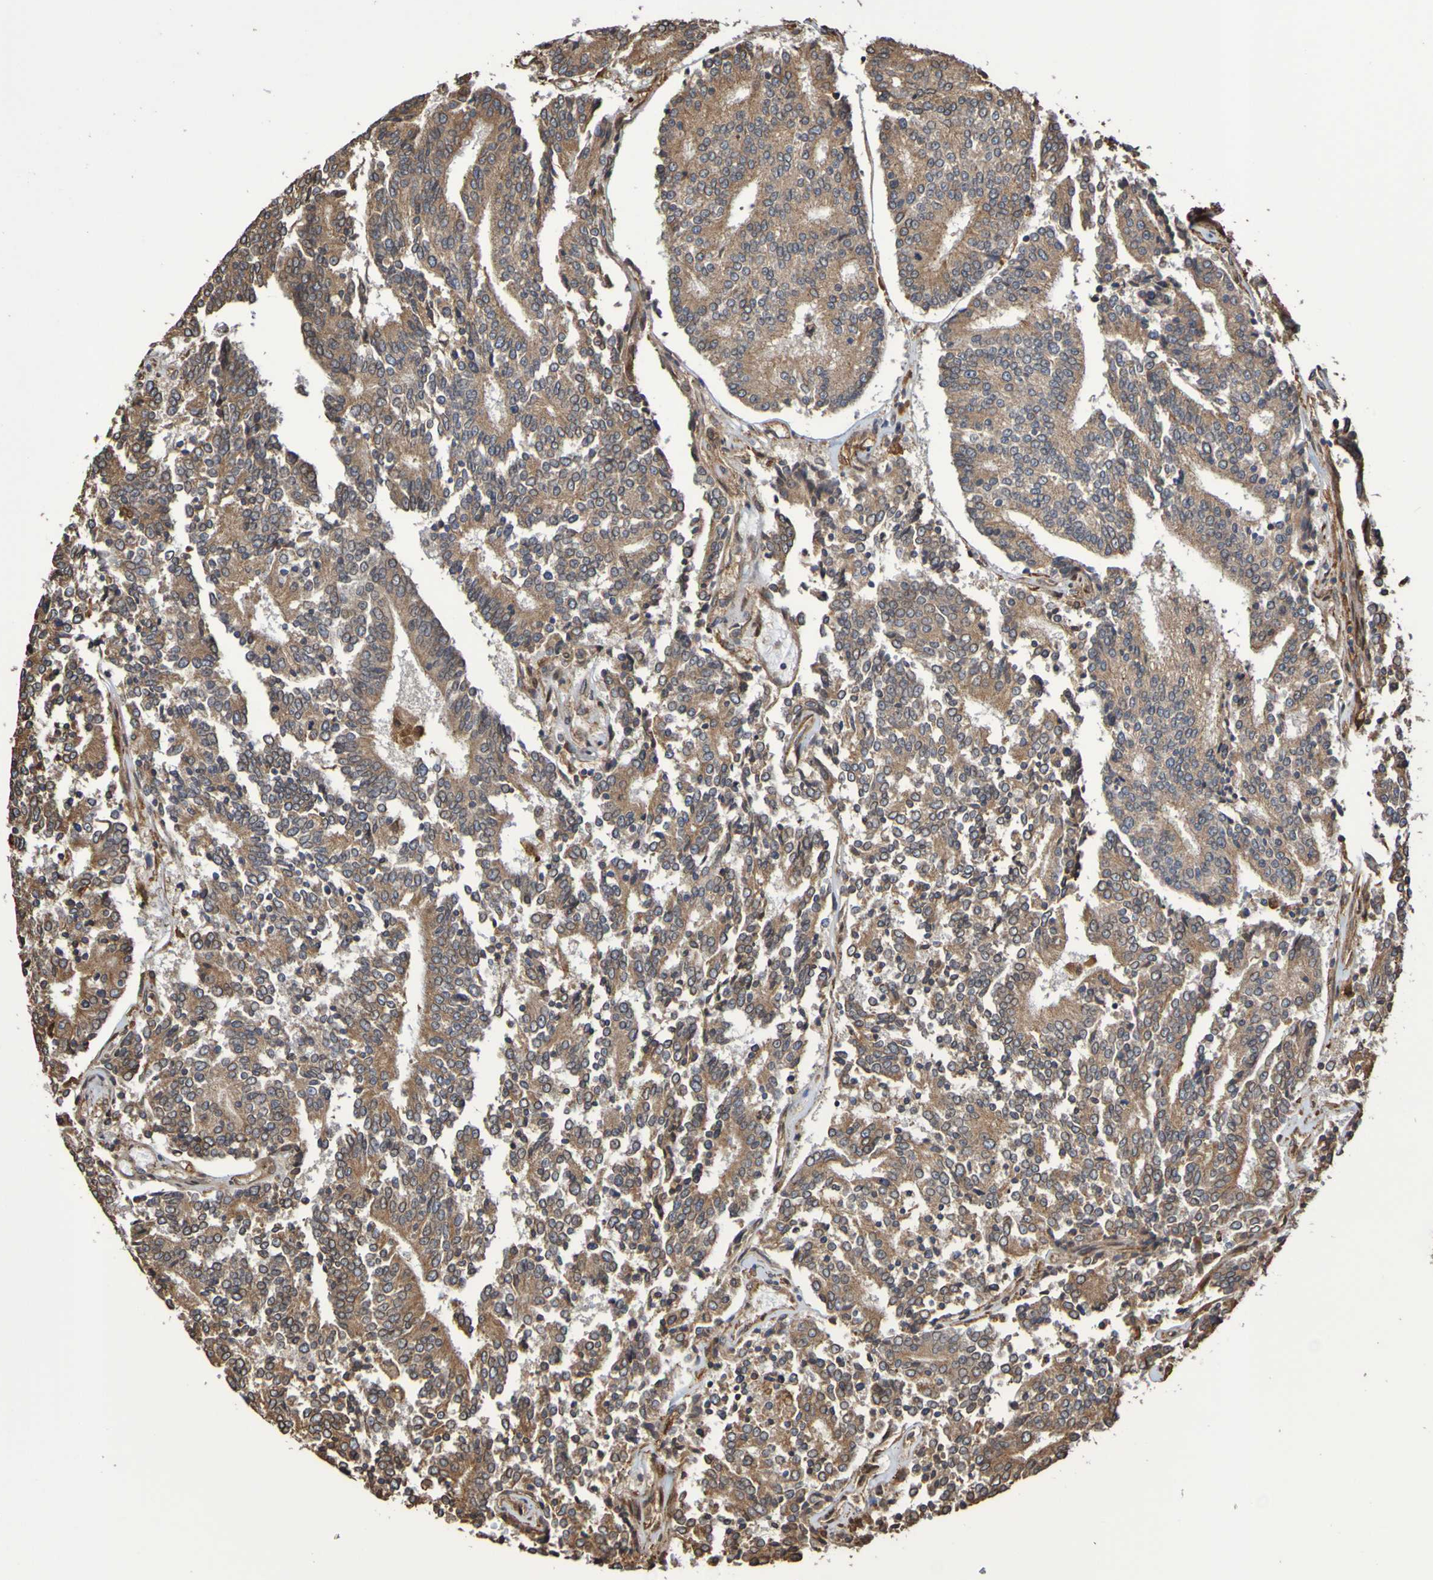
{"staining": {"intensity": "weak", "quantity": ">75%", "location": "cytoplasmic/membranous"}, "tissue": "prostate cancer", "cell_type": "Tumor cells", "image_type": "cancer", "snomed": [{"axis": "morphology", "description": "Normal tissue, NOS"}, {"axis": "morphology", "description": "Adenocarcinoma, High grade"}, {"axis": "topography", "description": "Prostate"}, {"axis": "topography", "description": "Seminal veicle"}], "caption": "Adenocarcinoma (high-grade) (prostate) tissue displays weak cytoplasmic/membranous positivity in about >75% of tumor cells", "gene": "RAB11A", "patient": {"sex": "male", "age": 55}}